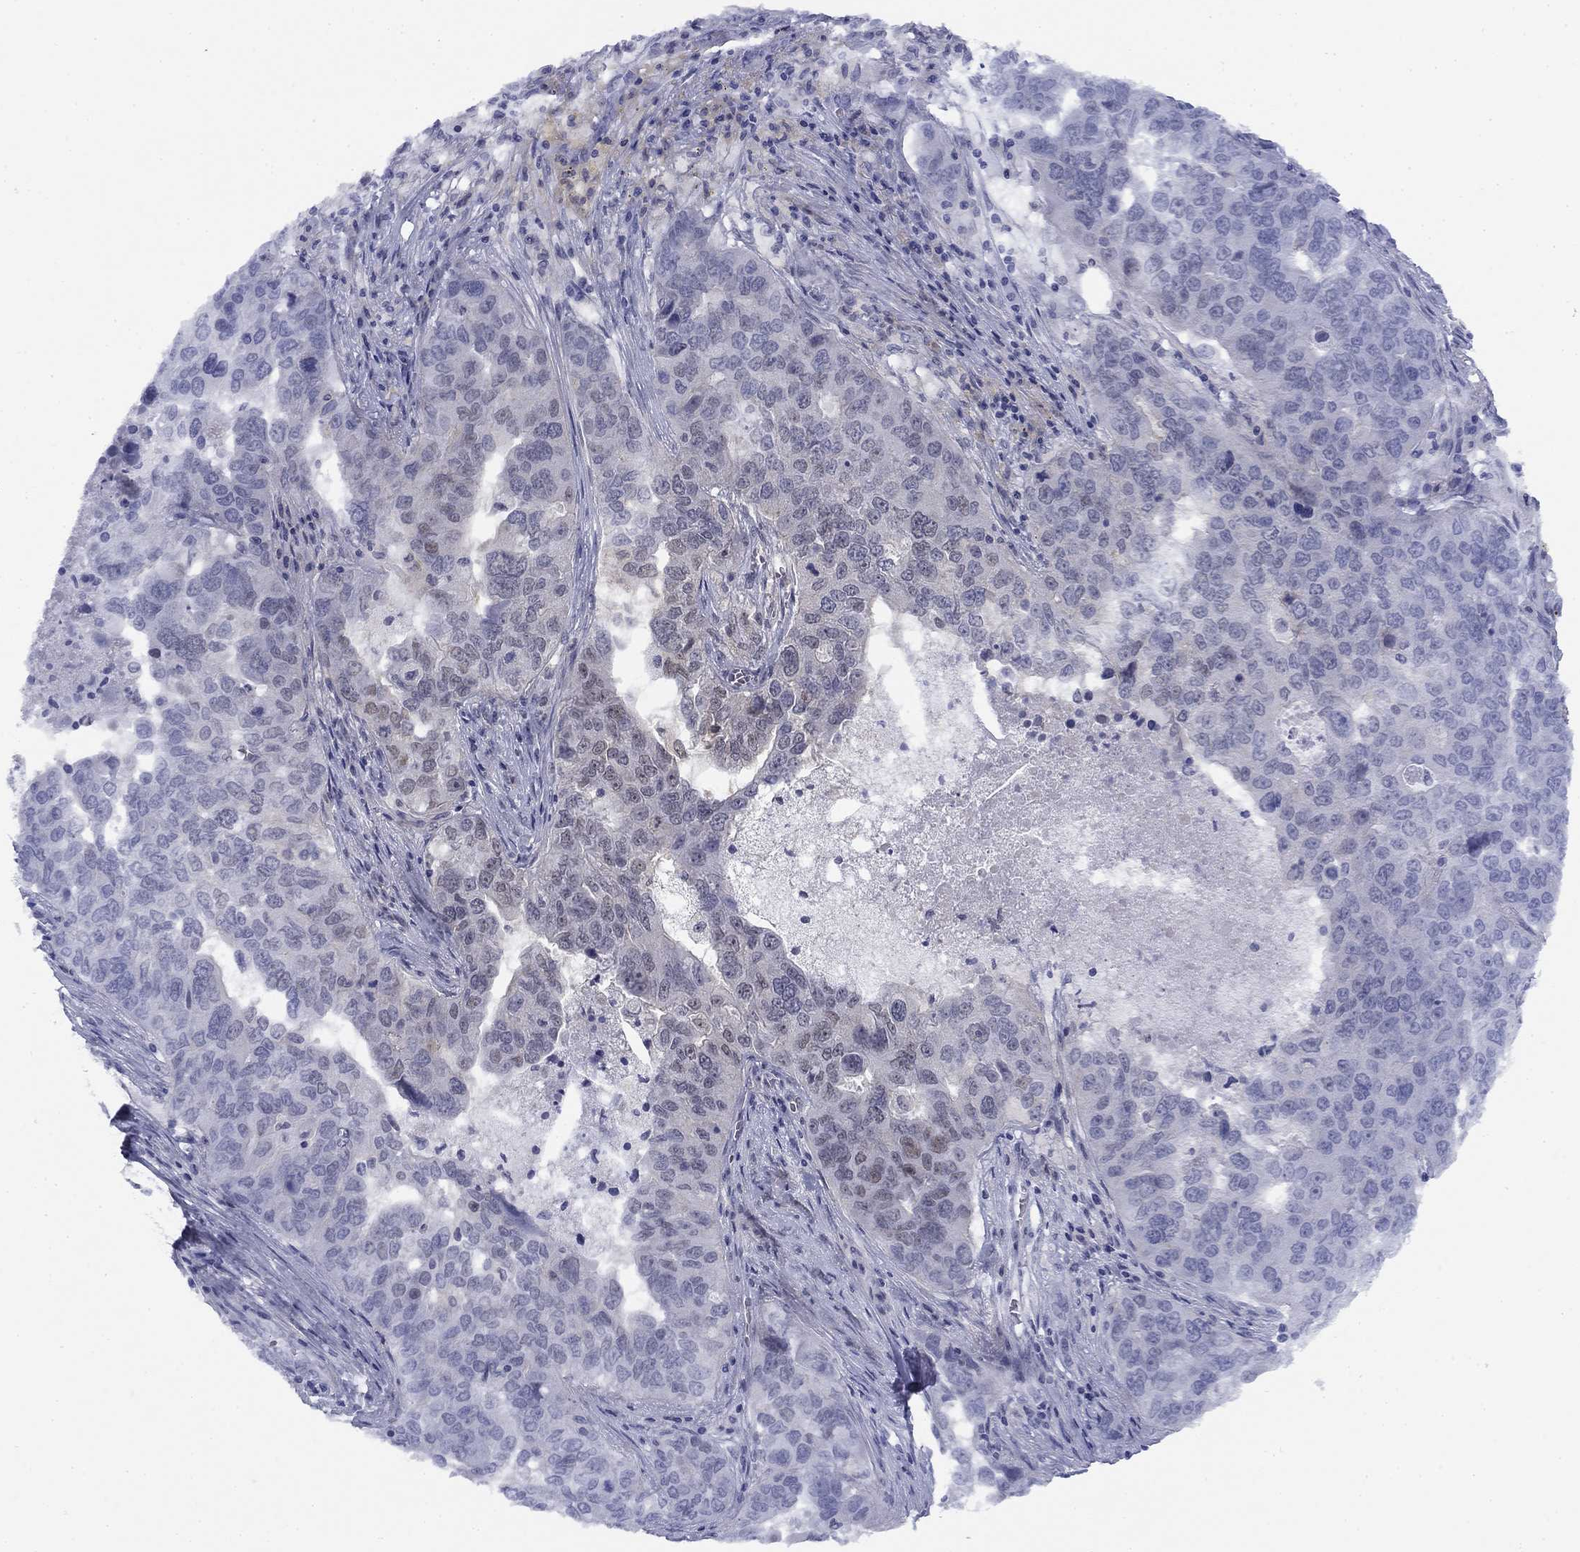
{"staining": {"intensity": "weak", "quantity": "<25%", "location": "nuclear"}, "tissue": "ovarian cancer", "cell_type": "Tumor cells", "image_type": "cancer", "snomed": [{"axis": "morphology", "description": "Carcinoma, endometroid"}, {"axis": "topography", "description": "Soft tissue"}, {"axis": "topography", "description": "Ovary"}], "caption": "Immunohistochemical staining of human endometroid carcinoma (ovarian) shows no significant positivity in tumor cells. (Brightfield microscopy of DAB immunohistochemistry (IHC) at high magnification).", "gene": "TIGD4", "patient": {"sex": "female", "age": 52}}